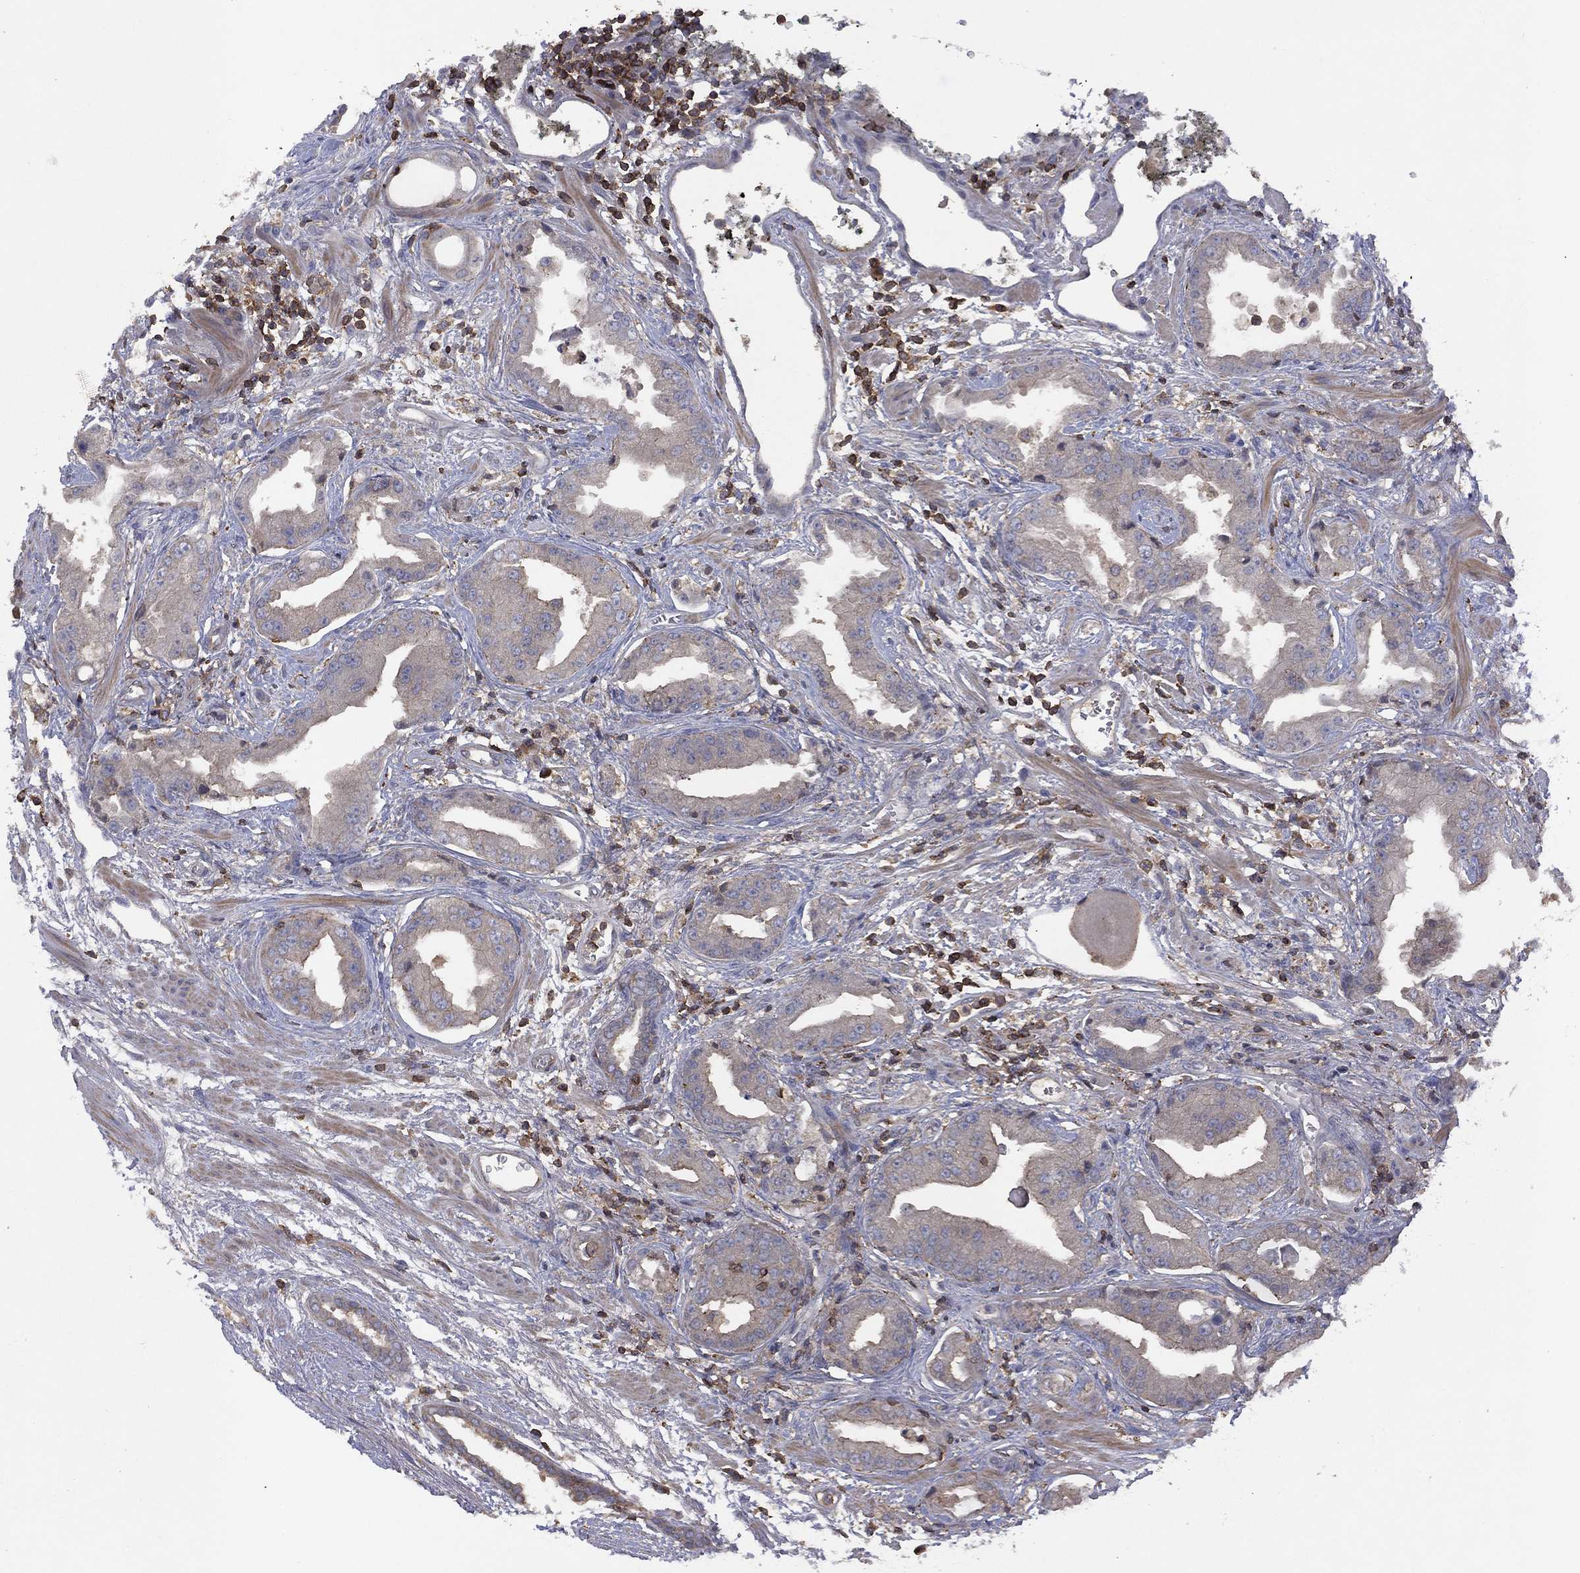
{"staining": {"intensity": "moderate", "quantity": "<25%", "location": "cytoplasmic/membranous"}, "tissue": "prostate cancer", "cell_type": "Tumor cells", "image_type": "cancer", "snomed": [{"axis": "morphology", "description": "Adenocarcinoma, Low grade"}, {"axis": "topography", "description": "Prostate"}], "caption": "Prostate cancer (low-grade adenocarcinoma) stained with immunohistochemistry reveals moderate cytoplasmic/membranous positivity in approximately <25% of tumor cells.", "gene": "DOCK8", "patient": {"sex": "male", "age": 62}}